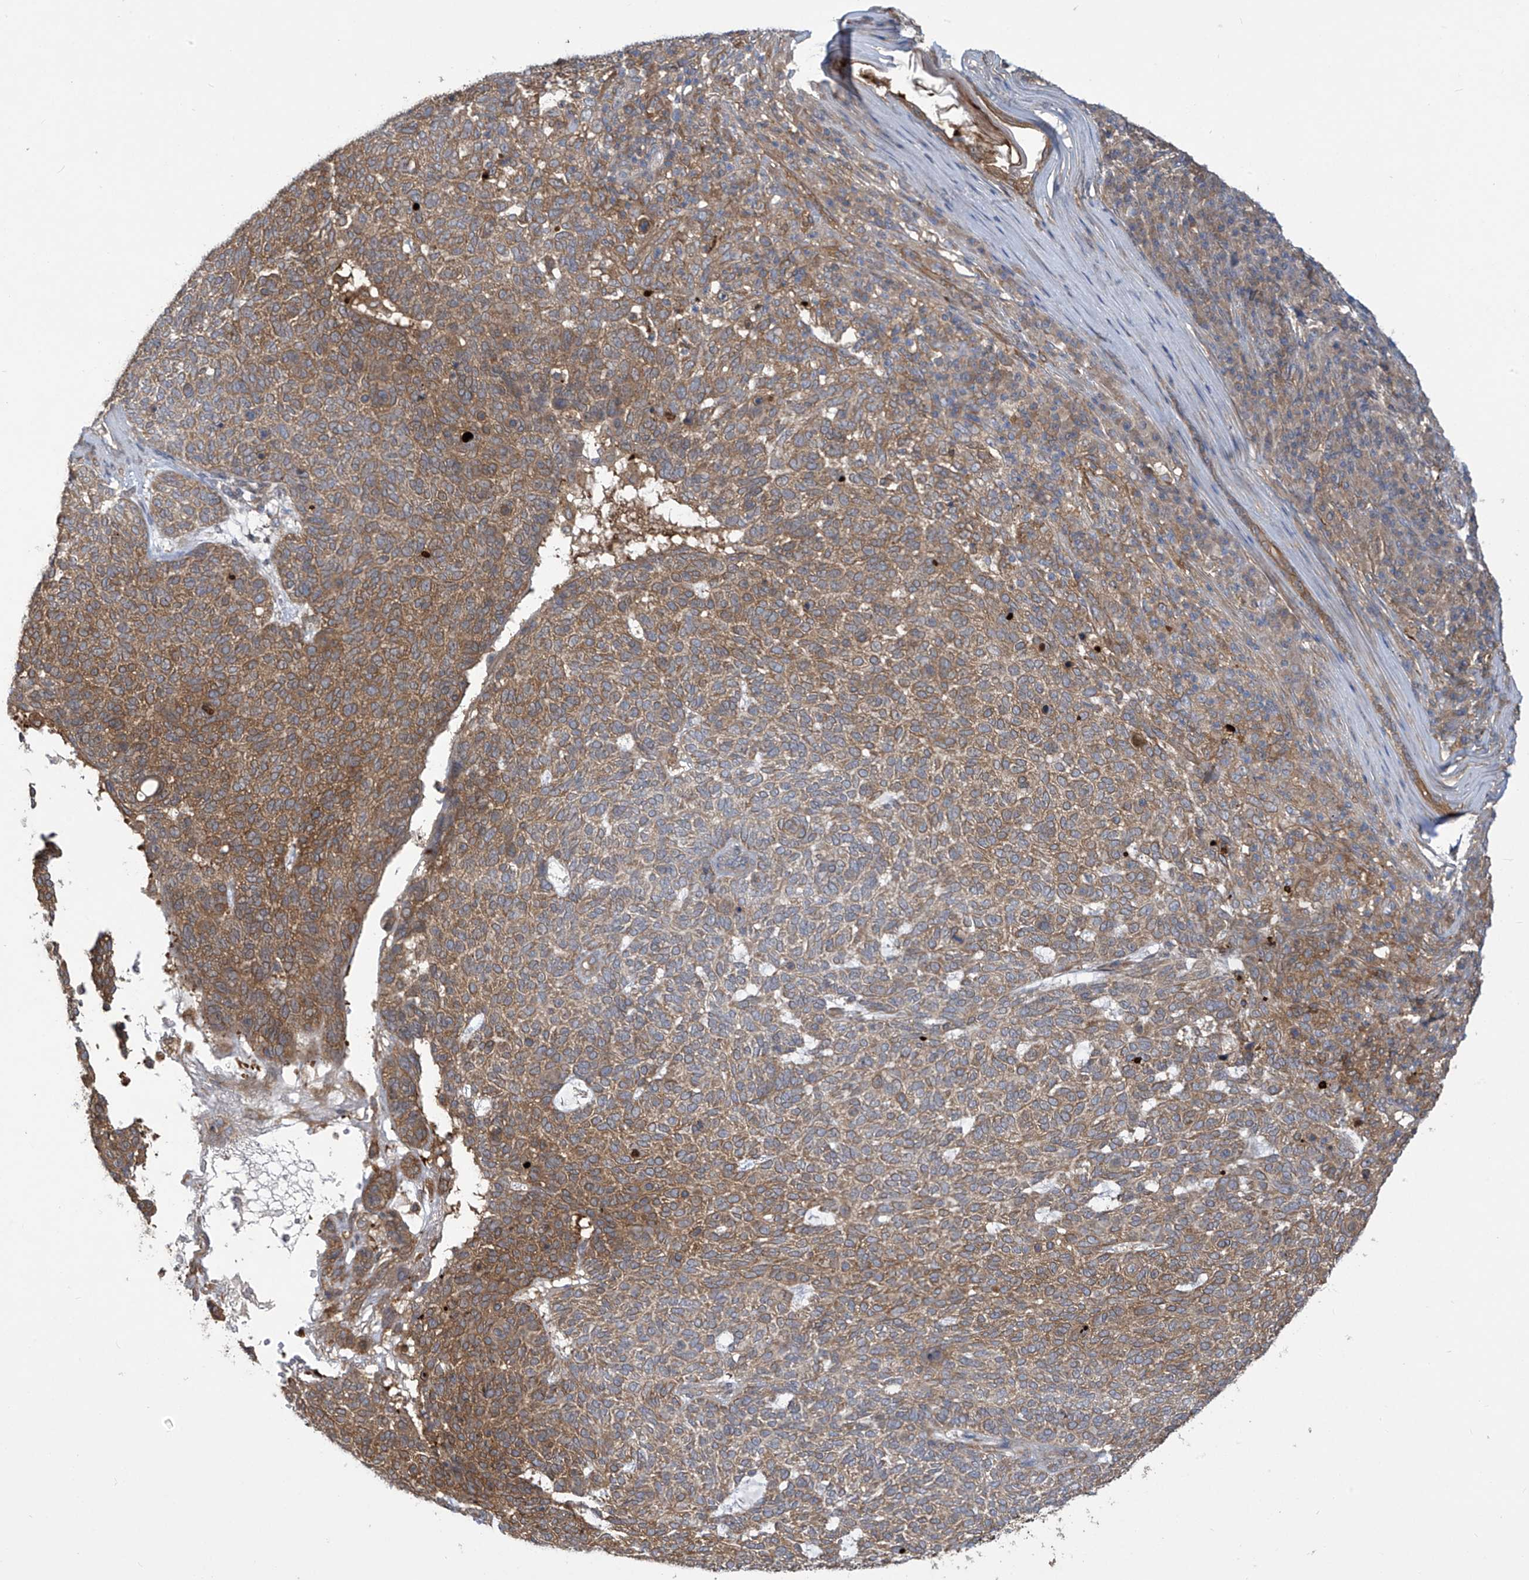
{"staining": {"intensity": "moderate", "quantity": ">75%", "location": "cytoplasmic/membranous"}, "tissue": "skin cancer", "cell_type": "Tumor cells", "image_type": "cancer", "snomed": [{"axis": "morphology", "description": "Squamous cell carcinoma, NOS"}, {"axis": "topography", "description": "Skin"}], "caption": "High-power microscopy captured an immunohistochemistry micrograph of skin cancer, revealing moderate cytoplasmic/membranous staining in approximately >75% of tumor cells.", "gene": "ADI1", "patient": {"sex": "female", "age": 90}}